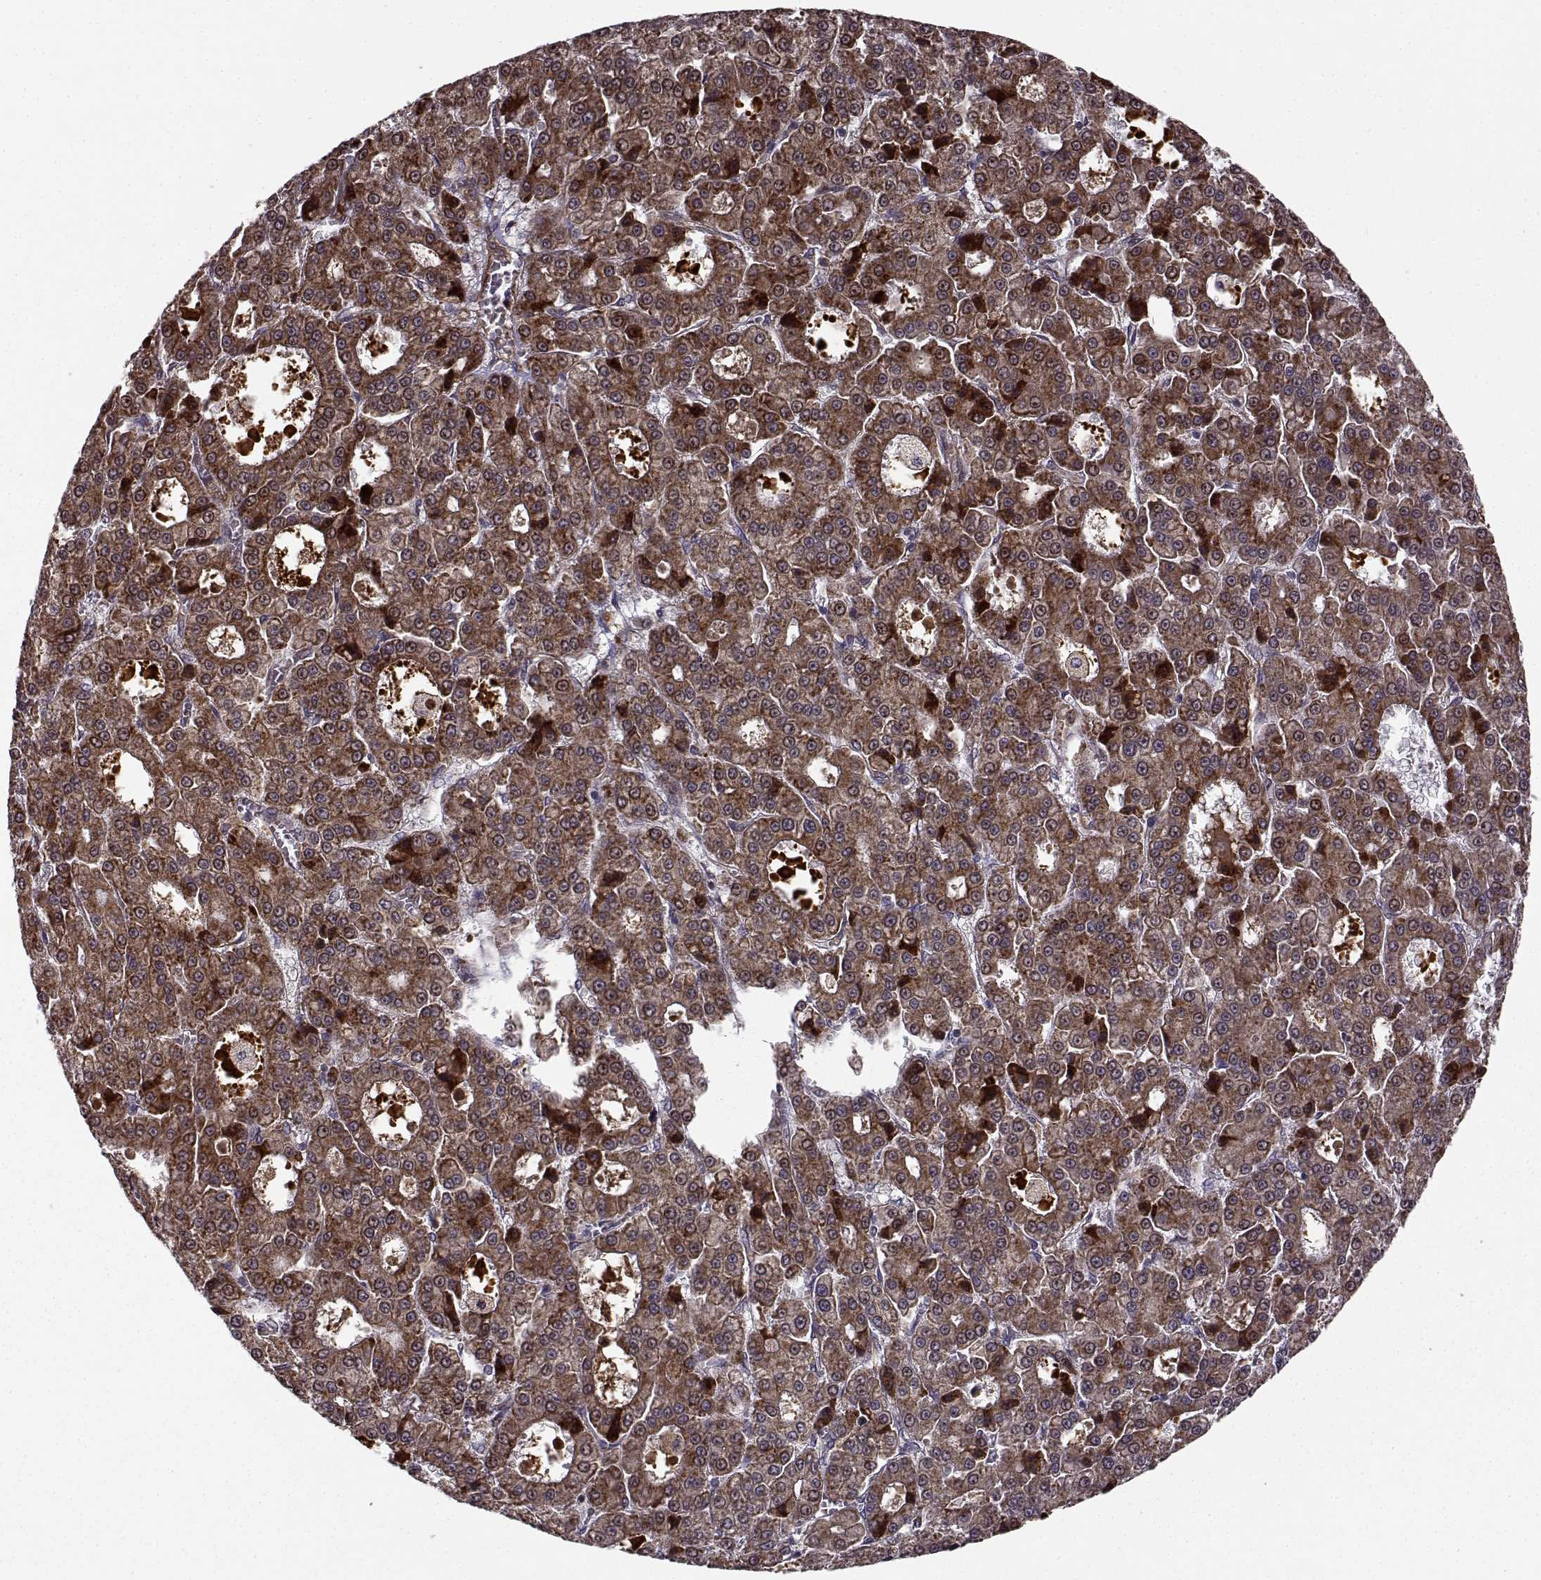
{"staining": {"intensity": "strong", "quantity": ">75%", "location": "cytoplasmic/membranous"}, "tissue": "liver cancer", "cell_type": "Tumor cells", "image_type": "cancer", "snomed": [{"axis": "morphology", "description": "Carcinoma, Hepatocellular, NOS"}, {"axis": "topography", "description": "Liver"}], "caption": "A high-resolution photomicrograph shows IHC staining of liver cancer (hepatocellular carcinoma), which displays strong cytoplasmic/membranous expression in approximately >75% of tumor cells.", "gene": "RPL31", "patient": {"sex": "male", "age": 70}}